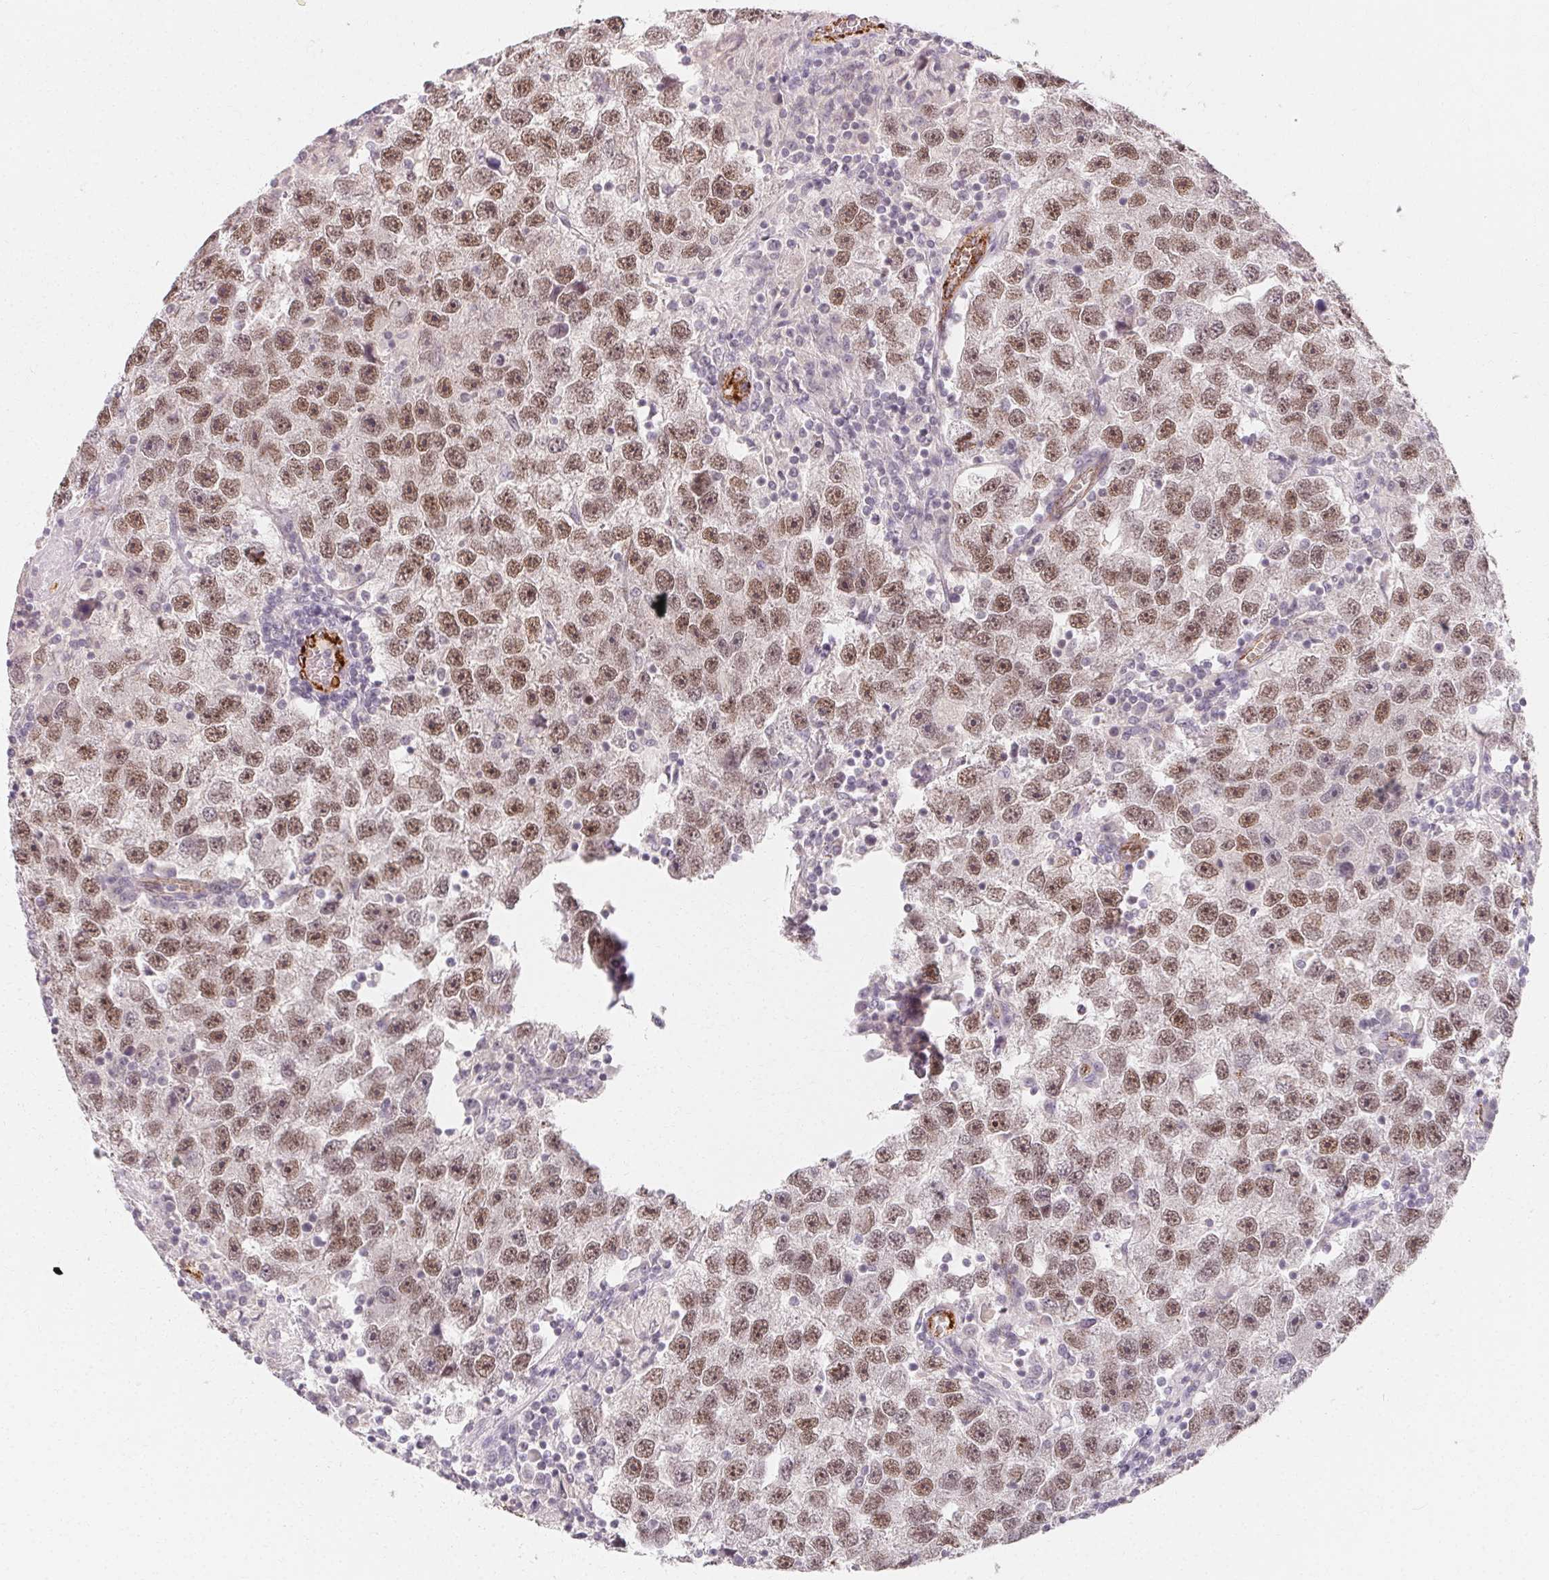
{"staining": {"intensity": "moderate", "quantity": ">75%", "location": "nuclear"}, "tissue": "testis cancer", "cell_type": "Tumor cells", "image_type": "cancer", "snomed": [{"axis": "morphology", "description": "Seminoma, NOS"}, {"axis": "topography", "description": "Testis"}], "caption": "Immunohistochemistry (IHC) (DAB (3,3'-diaminobenzidine)) staining of testis cancer (seminoma) demonstrates moderate nuclear protein staining in approximately >75% of tumor cells.", "gene": "CLCNKB", "patient": {"sex": "male", "age": 26}}